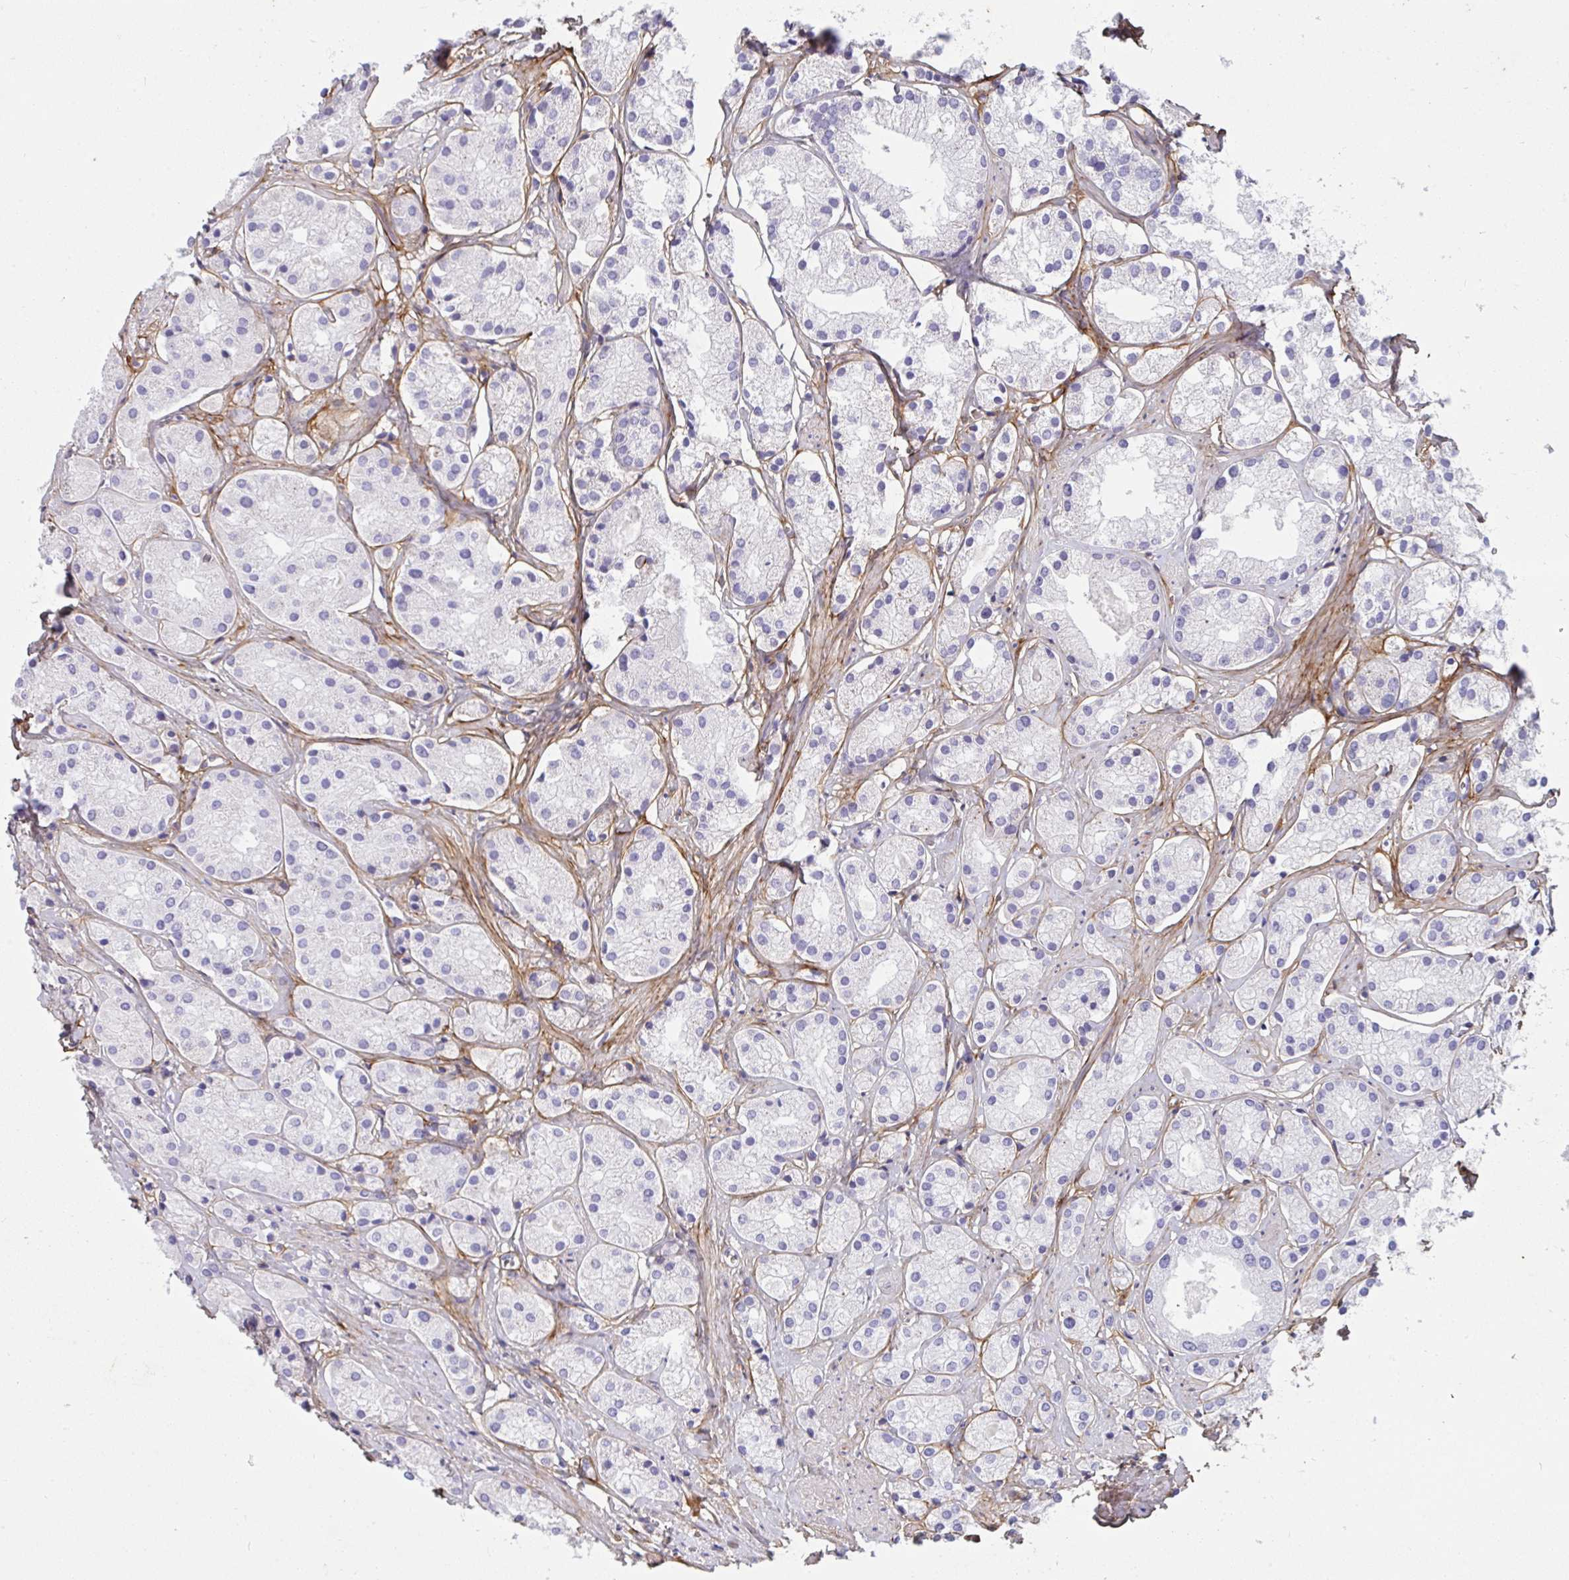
{"staining": {"intensity": "negative", "quantity": "none", "location": "none"}, "tissue": "prostate cancer", "cell_type": "Tumor cells", "image_type": "cancer", "snomed": [{"axis": "morphology", "description": "Adenocarcinoma, Low grade"}, {"axis": "topography", "description": "Prostate"}], "caption": "A micrograph of low-grade adenocarcinoma (prostate) stained for a protein reveals no brown staining in tumor cells.", "gene": "LHFPL6", "patient": {"sex": "male", "age": 69}}